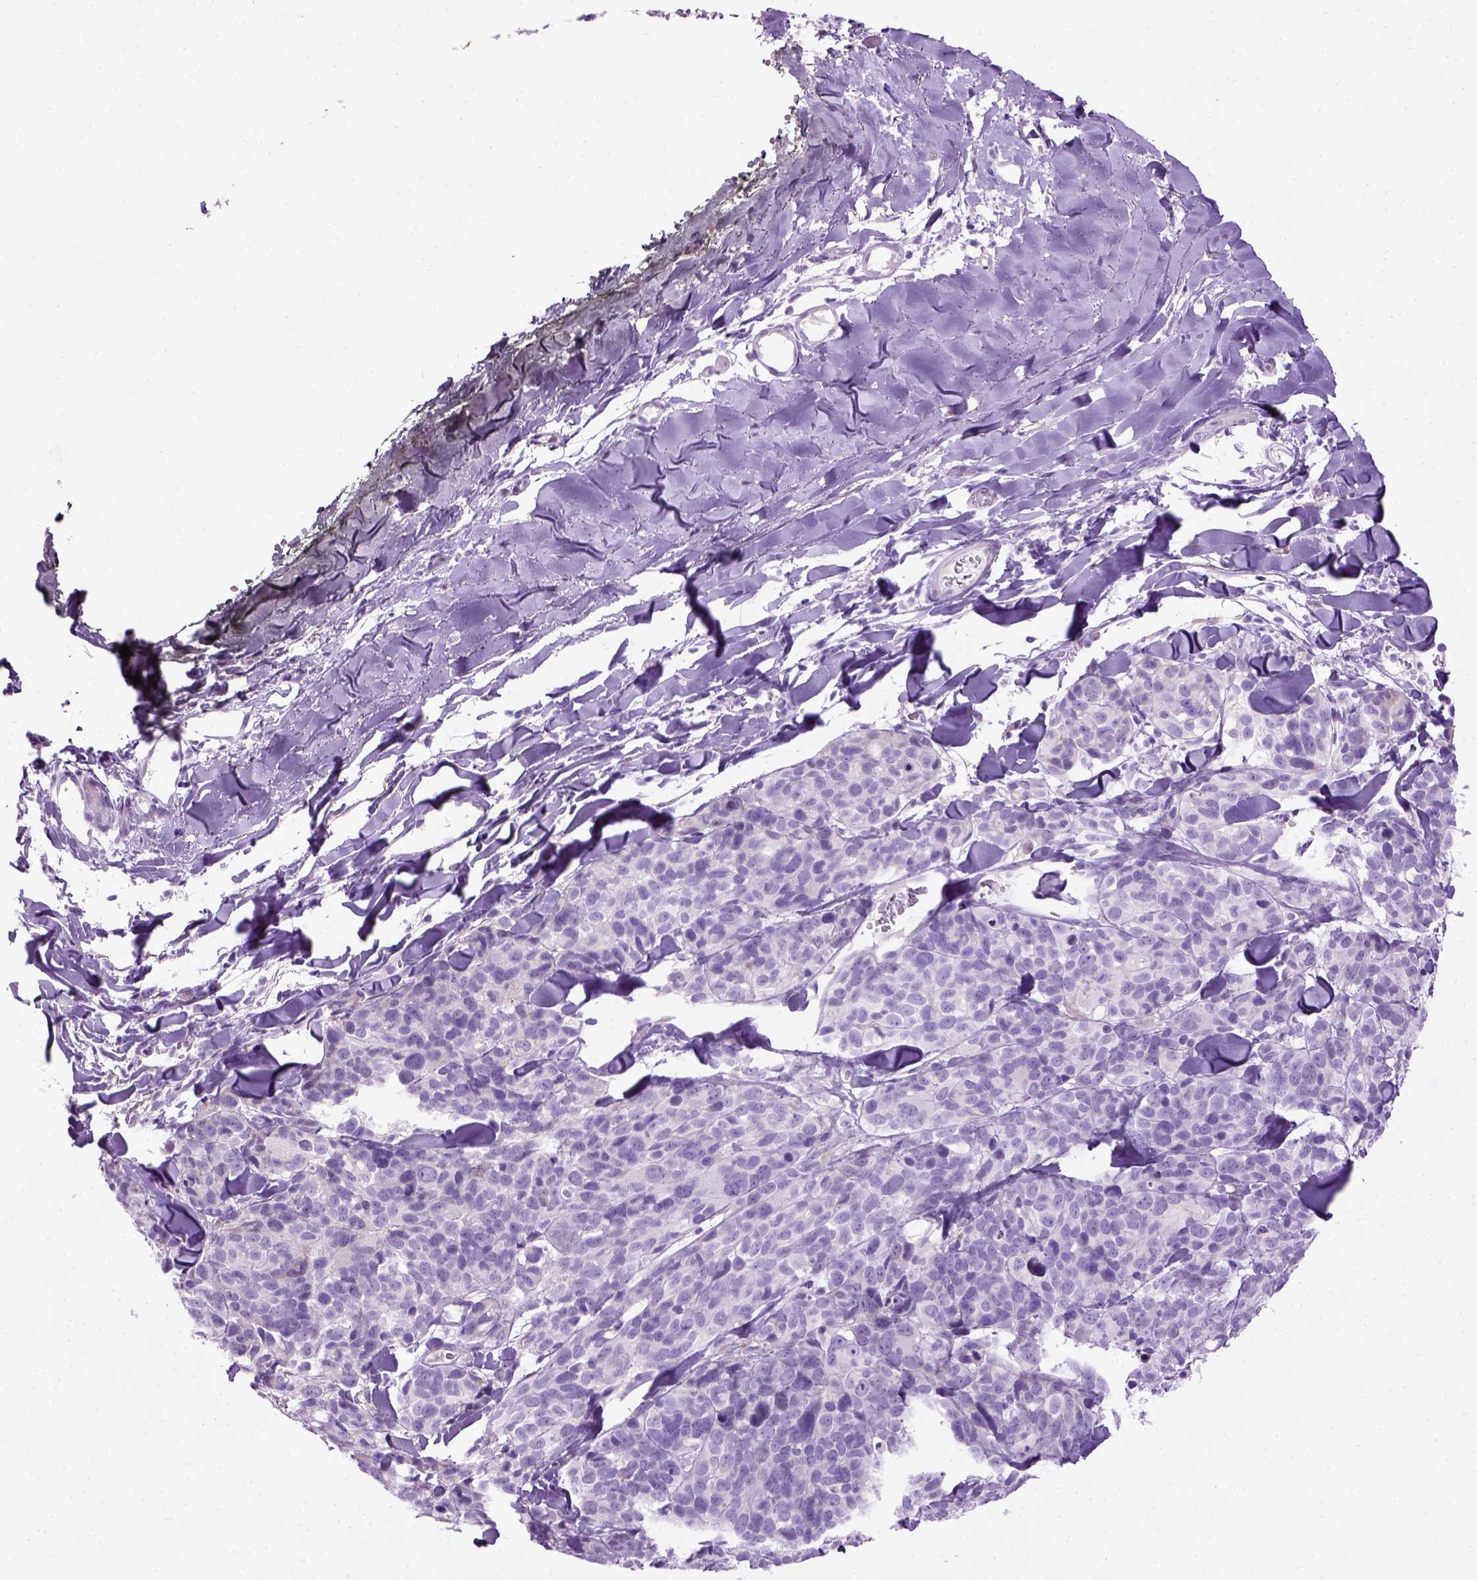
{"staining": {"intensity": "negative", "quantity": "none", "location": "none"}, "tissue": "melanoma", "cell_type": "Tumor cells", "image_type": "cancer", "snomed": [{"axis": "morphology", "description": "Malignant melanoma, NOS"}, {"axis": "topography", "description": "Skin"}], "caption": "The micrograph displays no significant positivity in tumor cells of melanoma.", "gene": "GABRB2", "patient": {"sex": "male", "age": 51}}